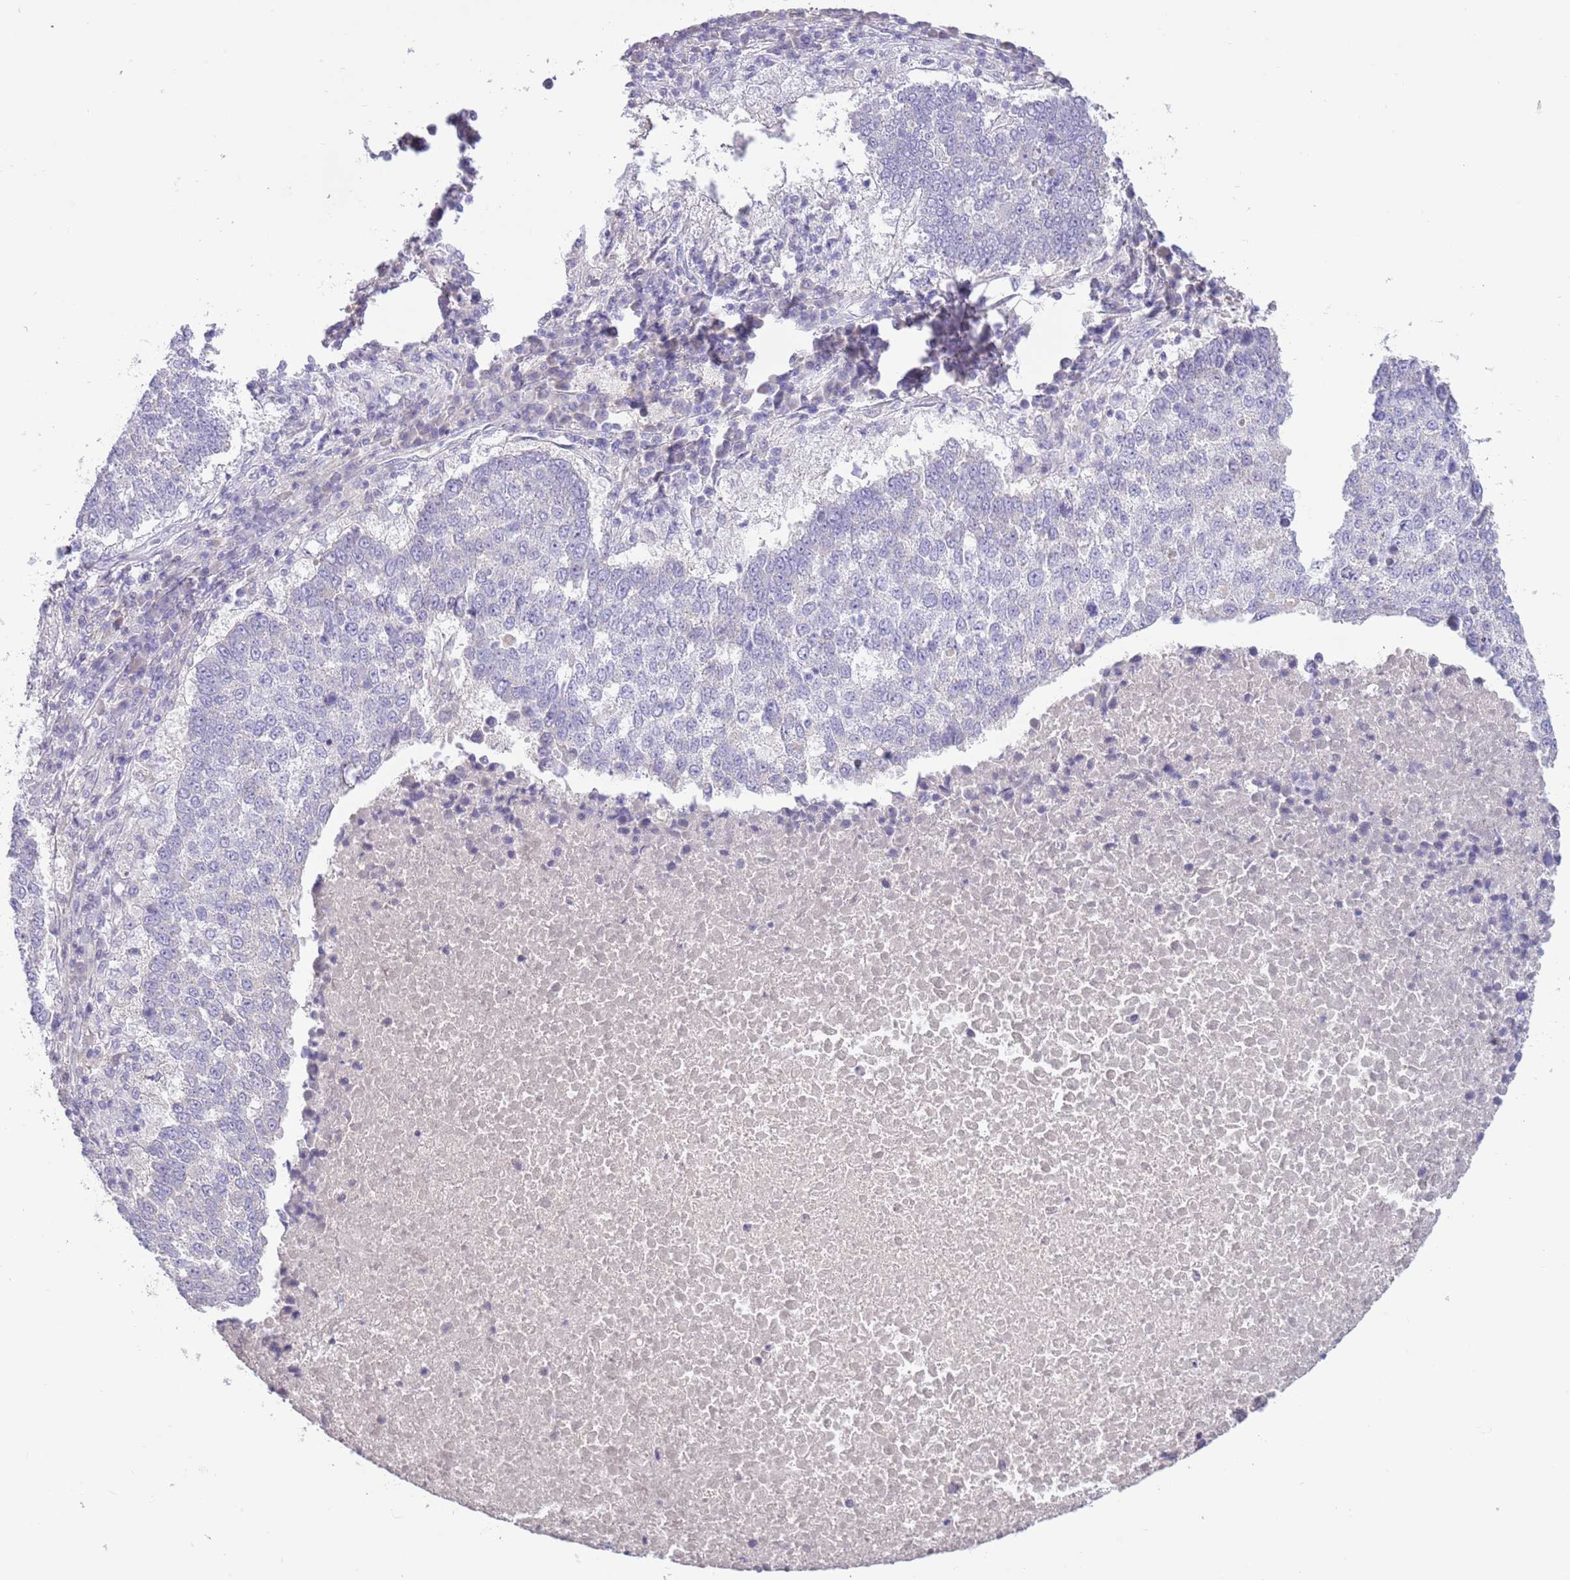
{"staining": {"intensity": "negative", "quantity": "none", "location": "none"}, "tissue": "lung cancer", "cell_type": "Tumor cells", "image_type": "cancer", "snomed": [{"axis": "morphology", "description": "Squamous cell carcinoma, NOS"}, {"axis": "topography", "description": "Lung"}], "caption": "The immunohistochemistry (IHC) image has no significant staining in tumor cells of lung cancer (squamous cell carcinoma) tissue. (DAB IHC with hematoxylin counter stain).", "gene": "TOX2", "patient": {"sex": "male", "age": 73}}